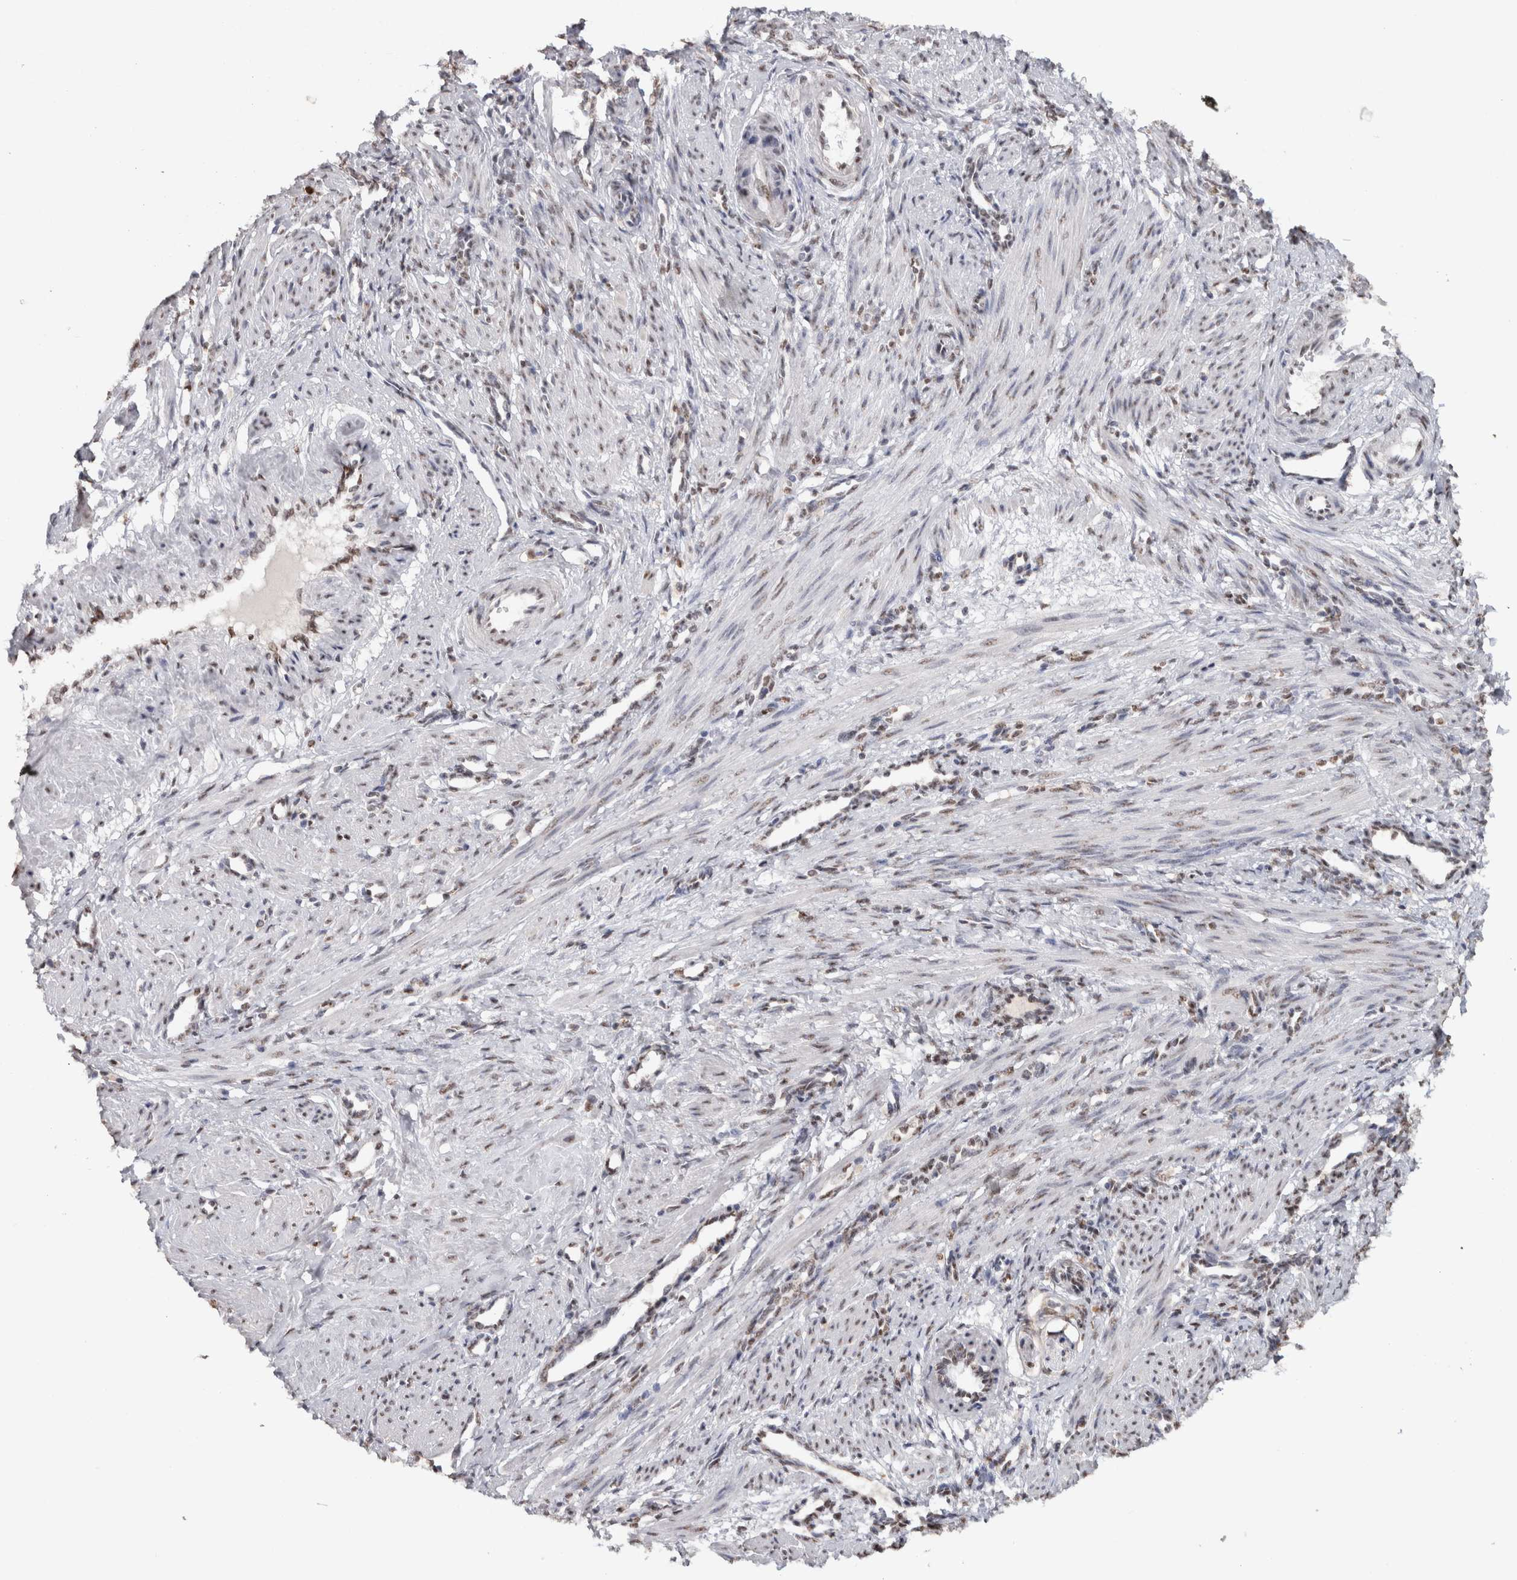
{"staining": {"intensity": "negative", "quantity": "none", "location": "none"}, "tissue": "smooth muscle", "cell_type": "Smooth muscle cells", "image_type": "normal", "snomed": [{"axis": "morphology", "description": "Normal tissue, NOS"}, {"axis": "topography", "description": "Endometrium"}], "caption": "Smooth muscle was stained to show a protein in brown. There is no significant staining in smooth muscle cells. (DAB (3,3'-diaminobenzidine) immunohistochemistry (IHC), high magnification).", "gene": "RPS6KA2", "patient": {"sex": "female", "age": 33}}